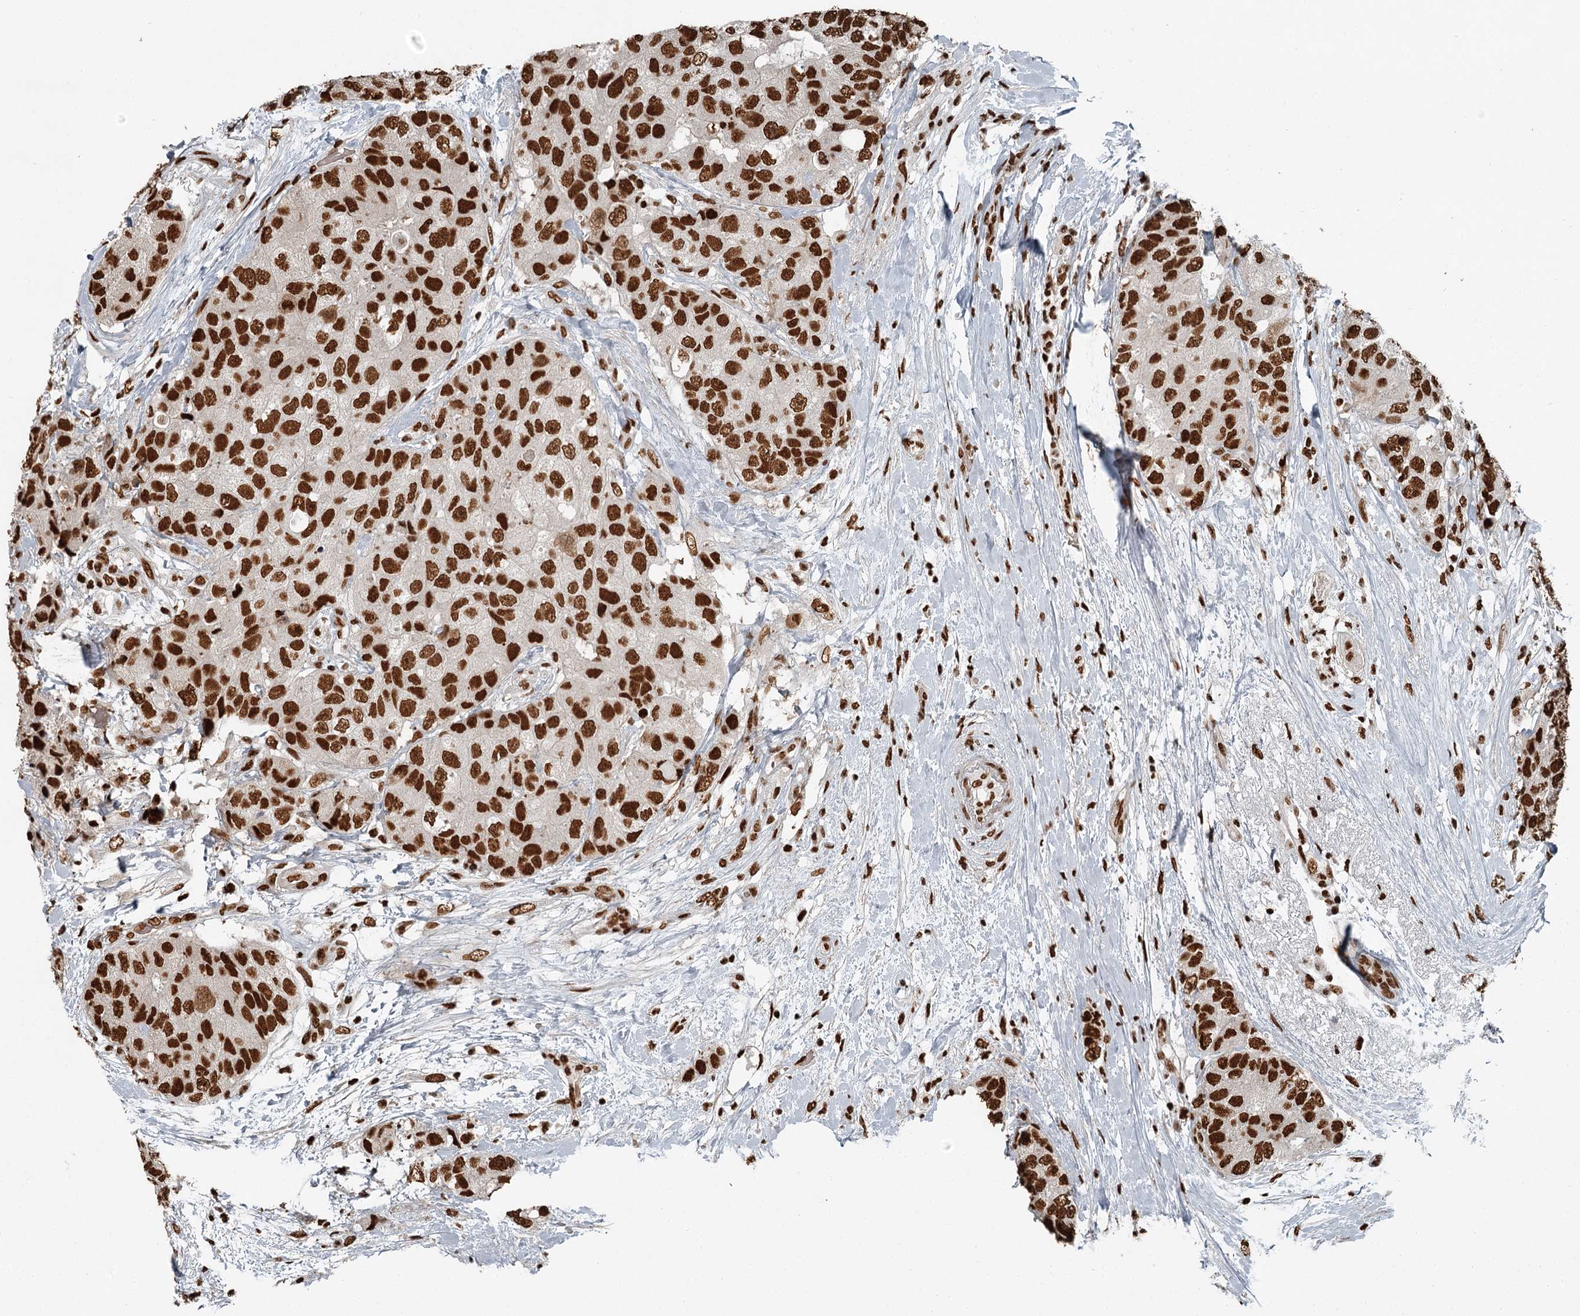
{"staining": {"intensity": "strong", "quantity": ">75%", "location": "nuclear"}, "tissue": "breast cancer", "cell_type": "Tumor cells", "image_type": "cancer", "snomed": [{"axis": "morphology", "description": "Duct carcinoma"}, {"axis": "topography", "description": "Breast"}], "caption": "Protein analysis of breast cancer tissue shows strong nuclear positivity in about >75% of tumor cells.", "gene": "RBBP7", "patient": {"sex": "female", "age": 62}}